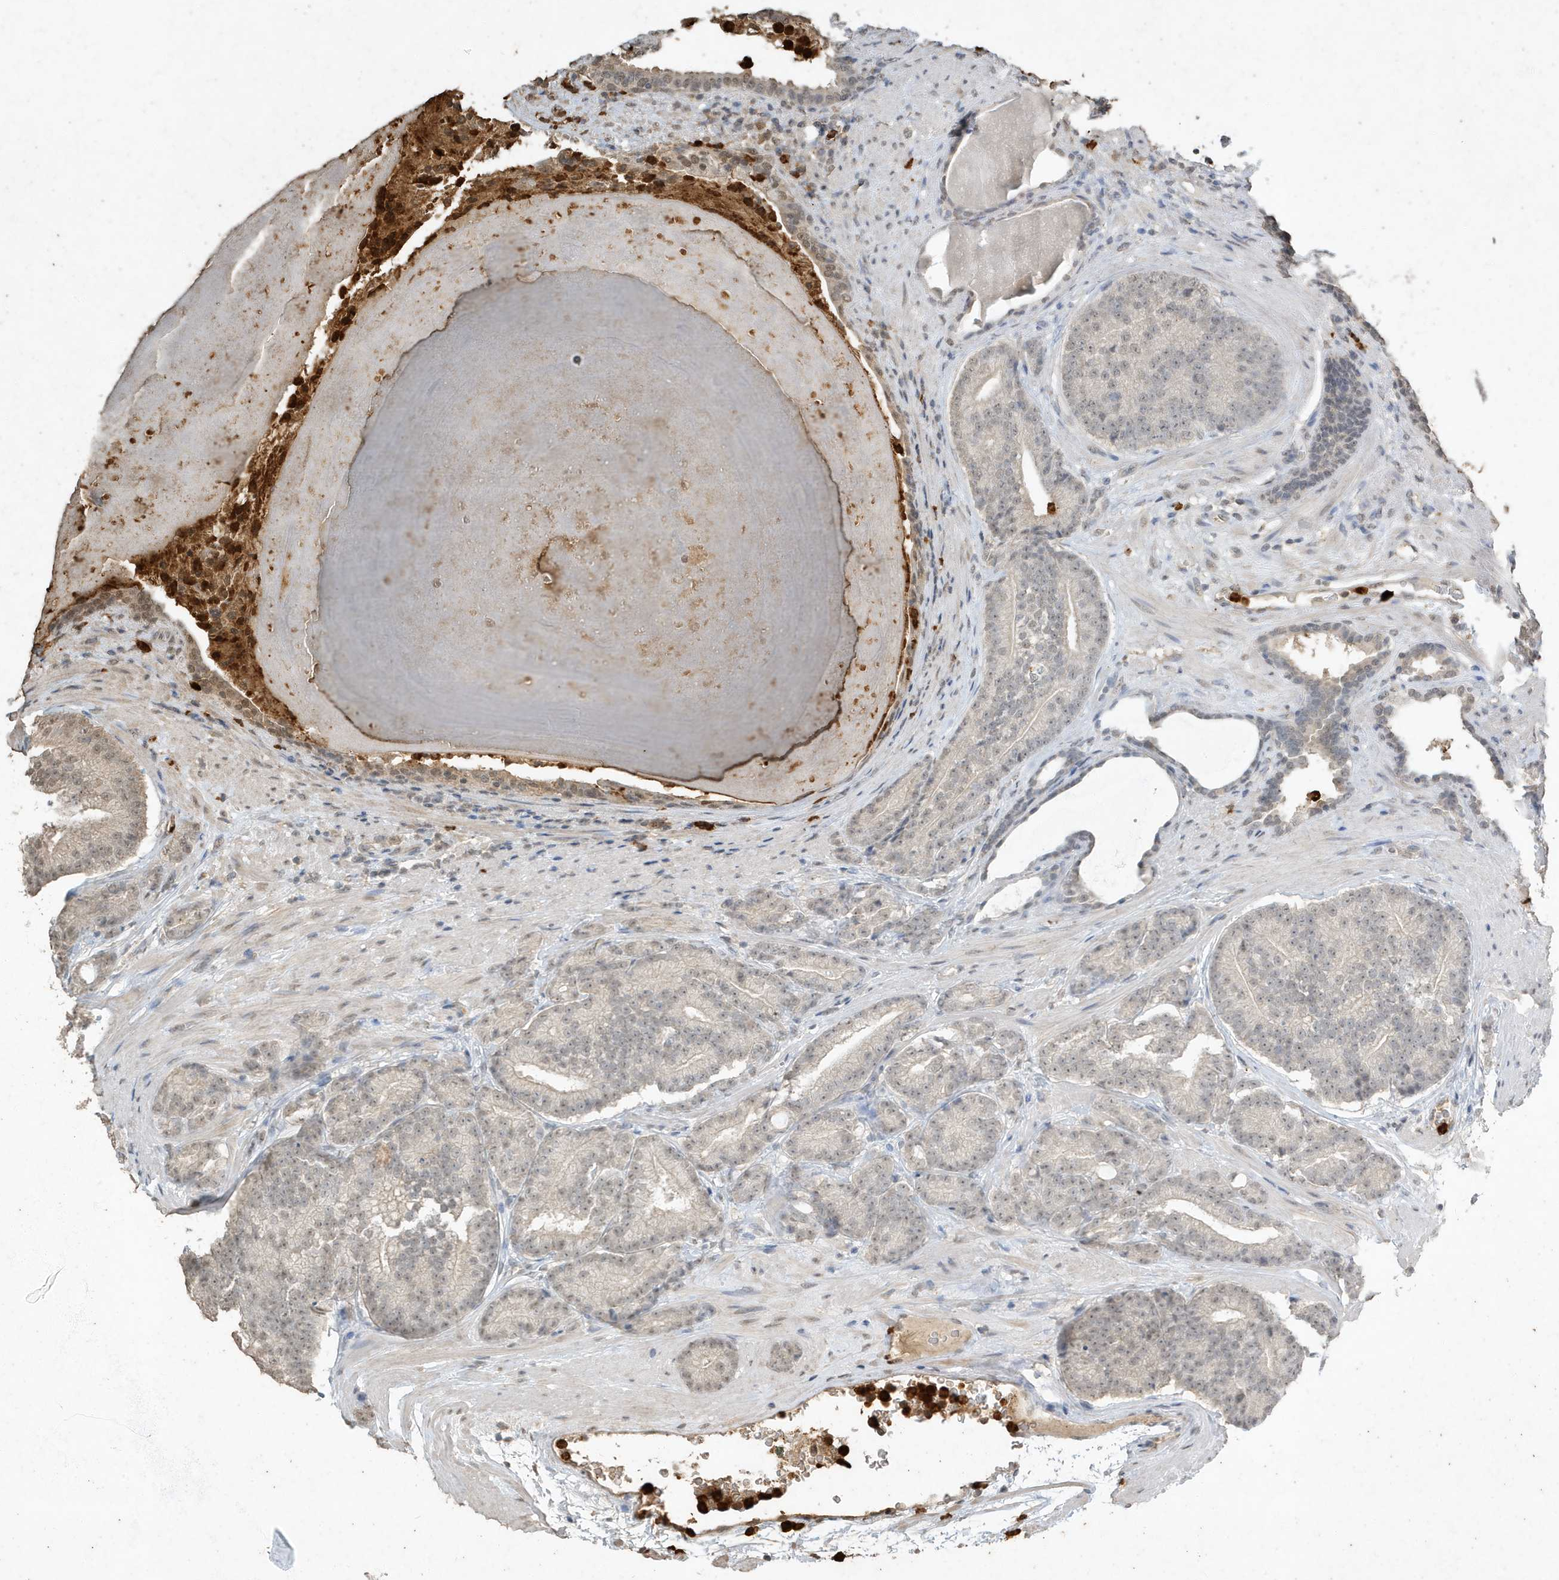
{"staining": {"intensity": "negative", "quantity": "none", "location": "none"}, "tissue": "prostate cancer", "cell_type": "Tumor cells", "image_type": "cancer", "snomed": [{"axis": "morphology", "description": "Adenocarcinoma, High grade"}, {"axis": "topography", "description": "Prostate"}], "caption": "High power microscopy image of an immunohistochemistry image of prostate high-grade adenocarcinoma, revealing no significant staining in tumor cells. (IHC, brightfield microscopy, high magnification).", "gene": "DEFA1", "patient": {"sex": "male", "age": 61}}